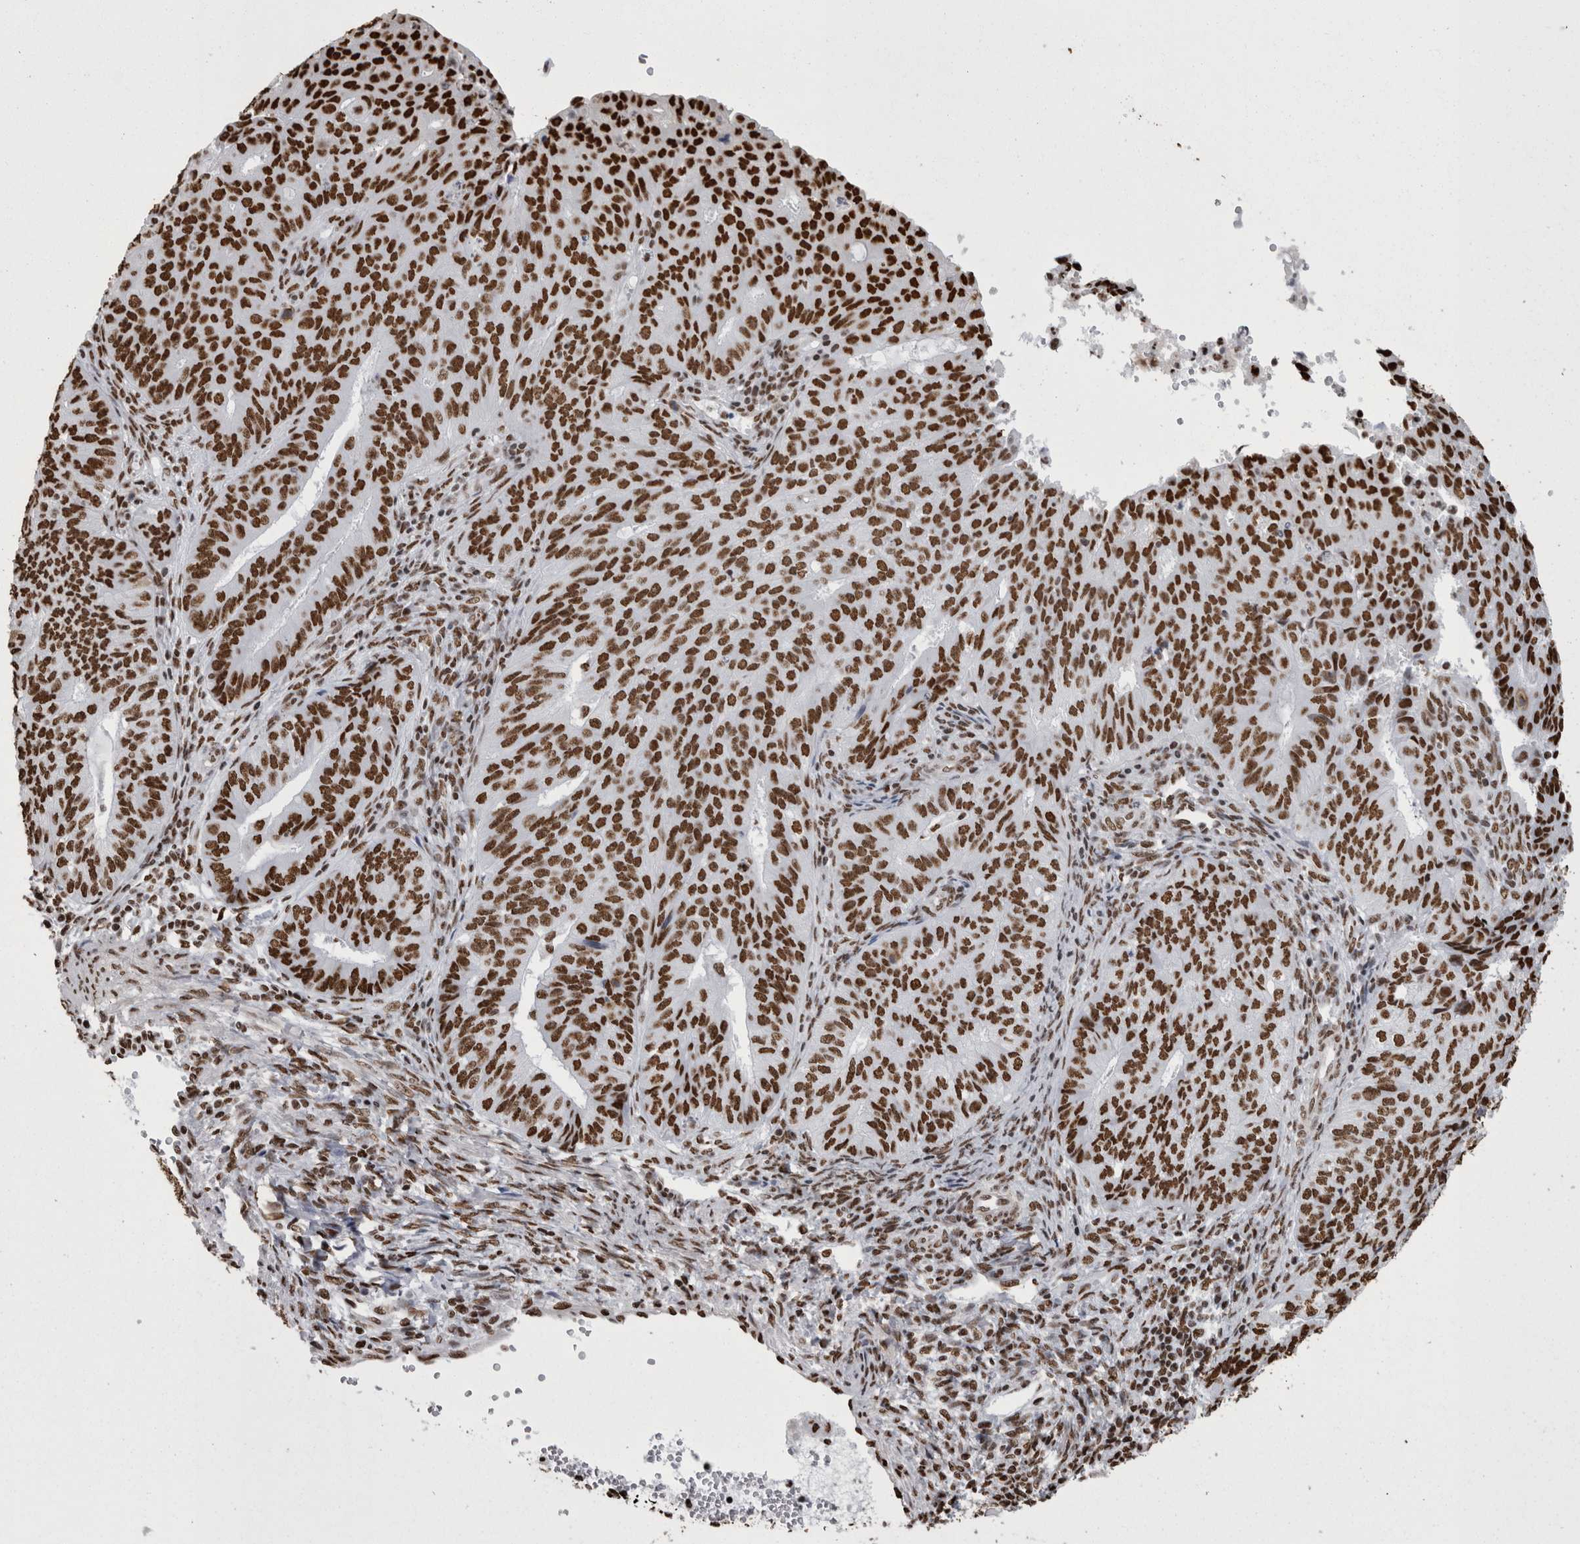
{"staining": {"intensity": "strong", "quantity": ">75%", "location": "nuclear"}, "tissue": "endometrial cancer", "cell_type": "Tumor cells", "image_type": "cancer", "snomed": [{"axis": "morphology", "description": "Adenocarcinoma, NOS"}, {"axis": "topography", "description": "Endometrium"}], "caption": "Tumor cells display high levels of strong nuclear staining in approximately >75% of cells in human endometrial cancer (adenocarcinoma).", "gene": "HNRNPM", "patient": {"sex": "female", "age": 32}}